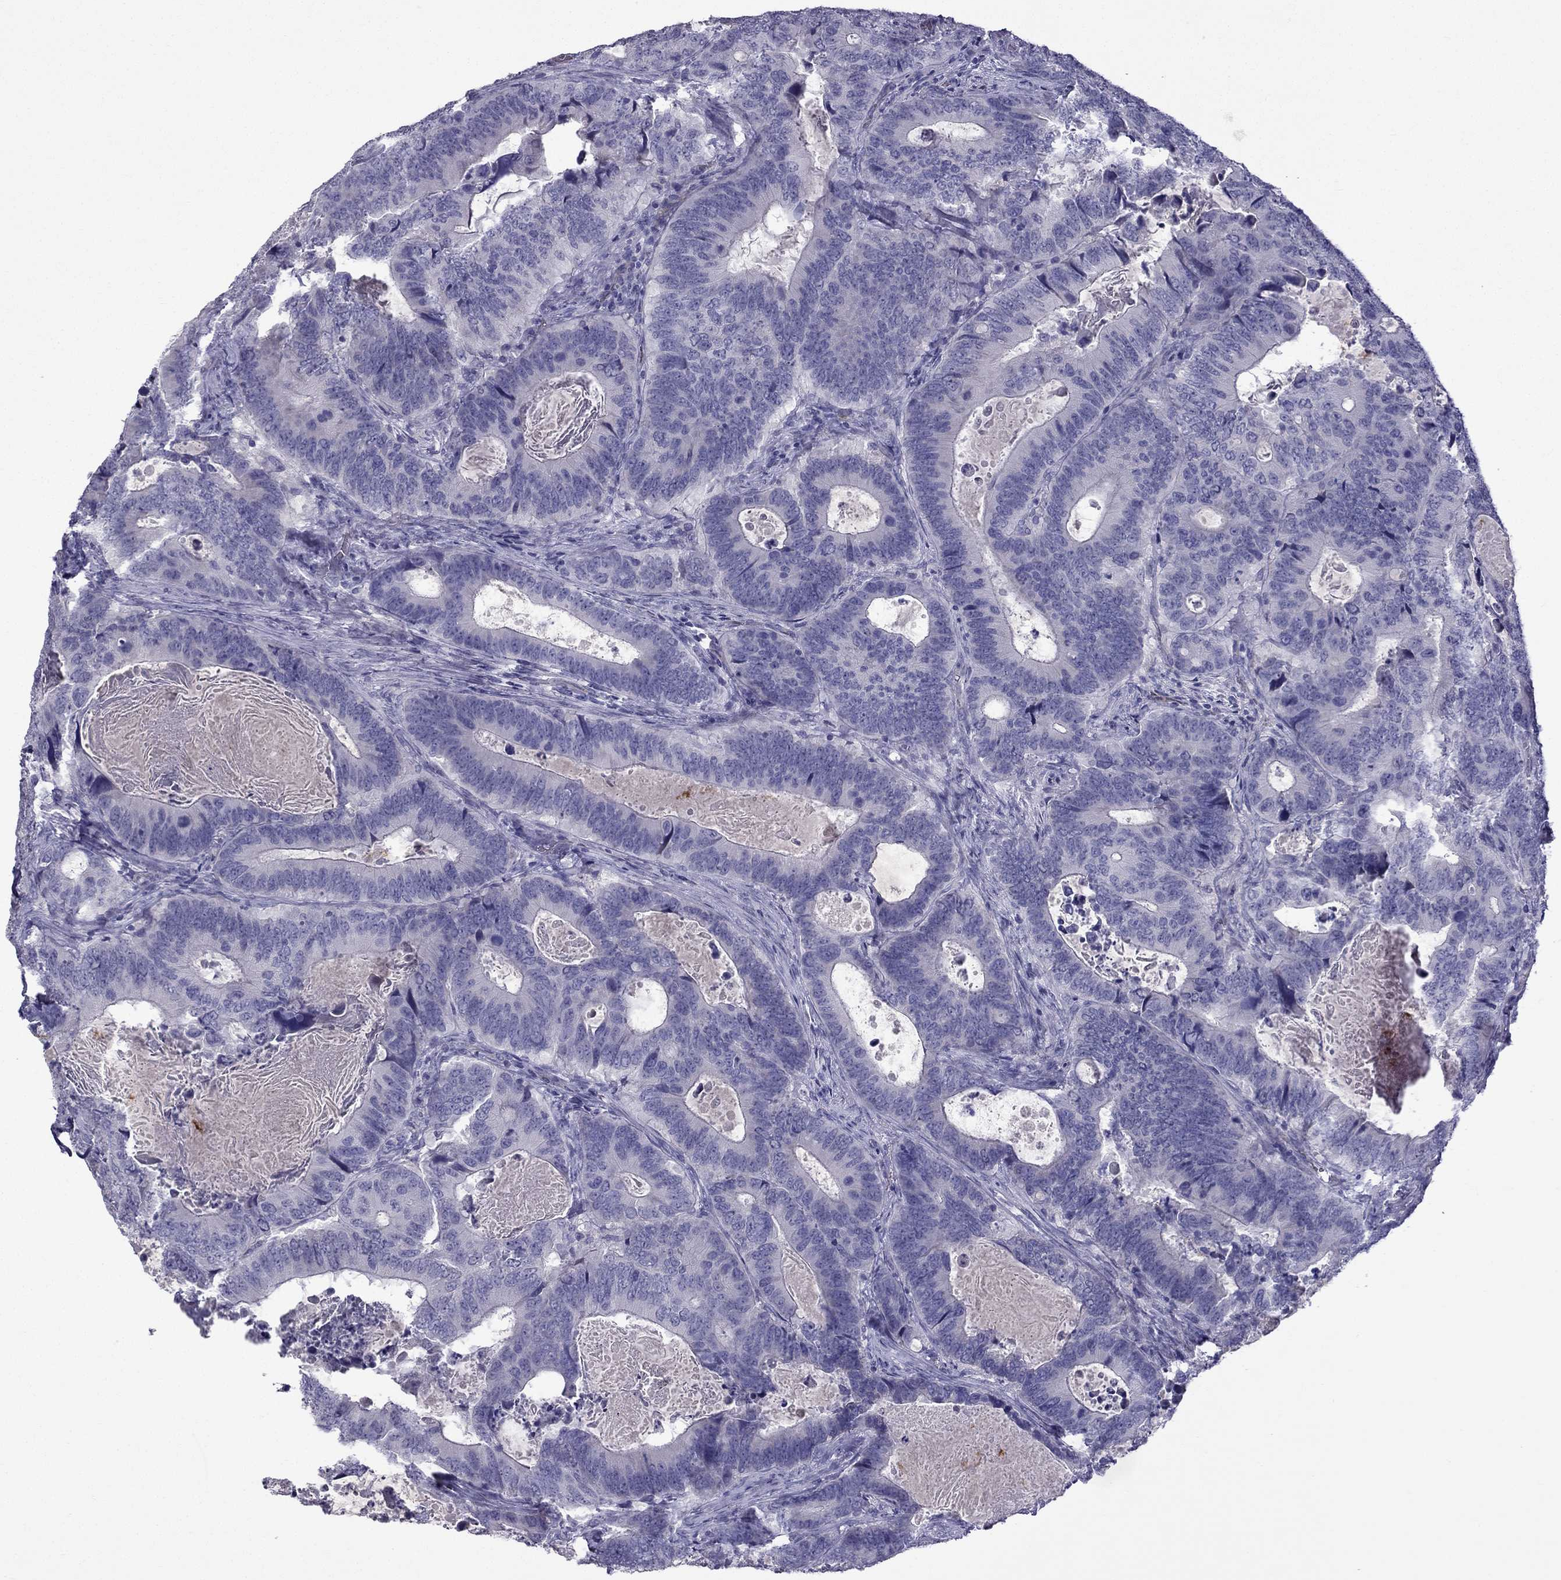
{"staining": {"intensity": "negative", "quantity": "none", "location": "none"}, "tissue": "colorectal cancer", "cell_type": "Tumor cells", "image_type": "cancer", "snomed": [{"axis": "morphology", "description": "Adenocarcinoma, NOS"}, {"axis": "topography", "description": "Colon"}], "caption": "High magnification brightfield microscopy of colorectal cancer stained with DAB (brown) and counterstained with hematoxylin (blue): tumor cells show no significant staining.", "gene": "STOML3", "patient": {"sex": "female", "age": 82}}